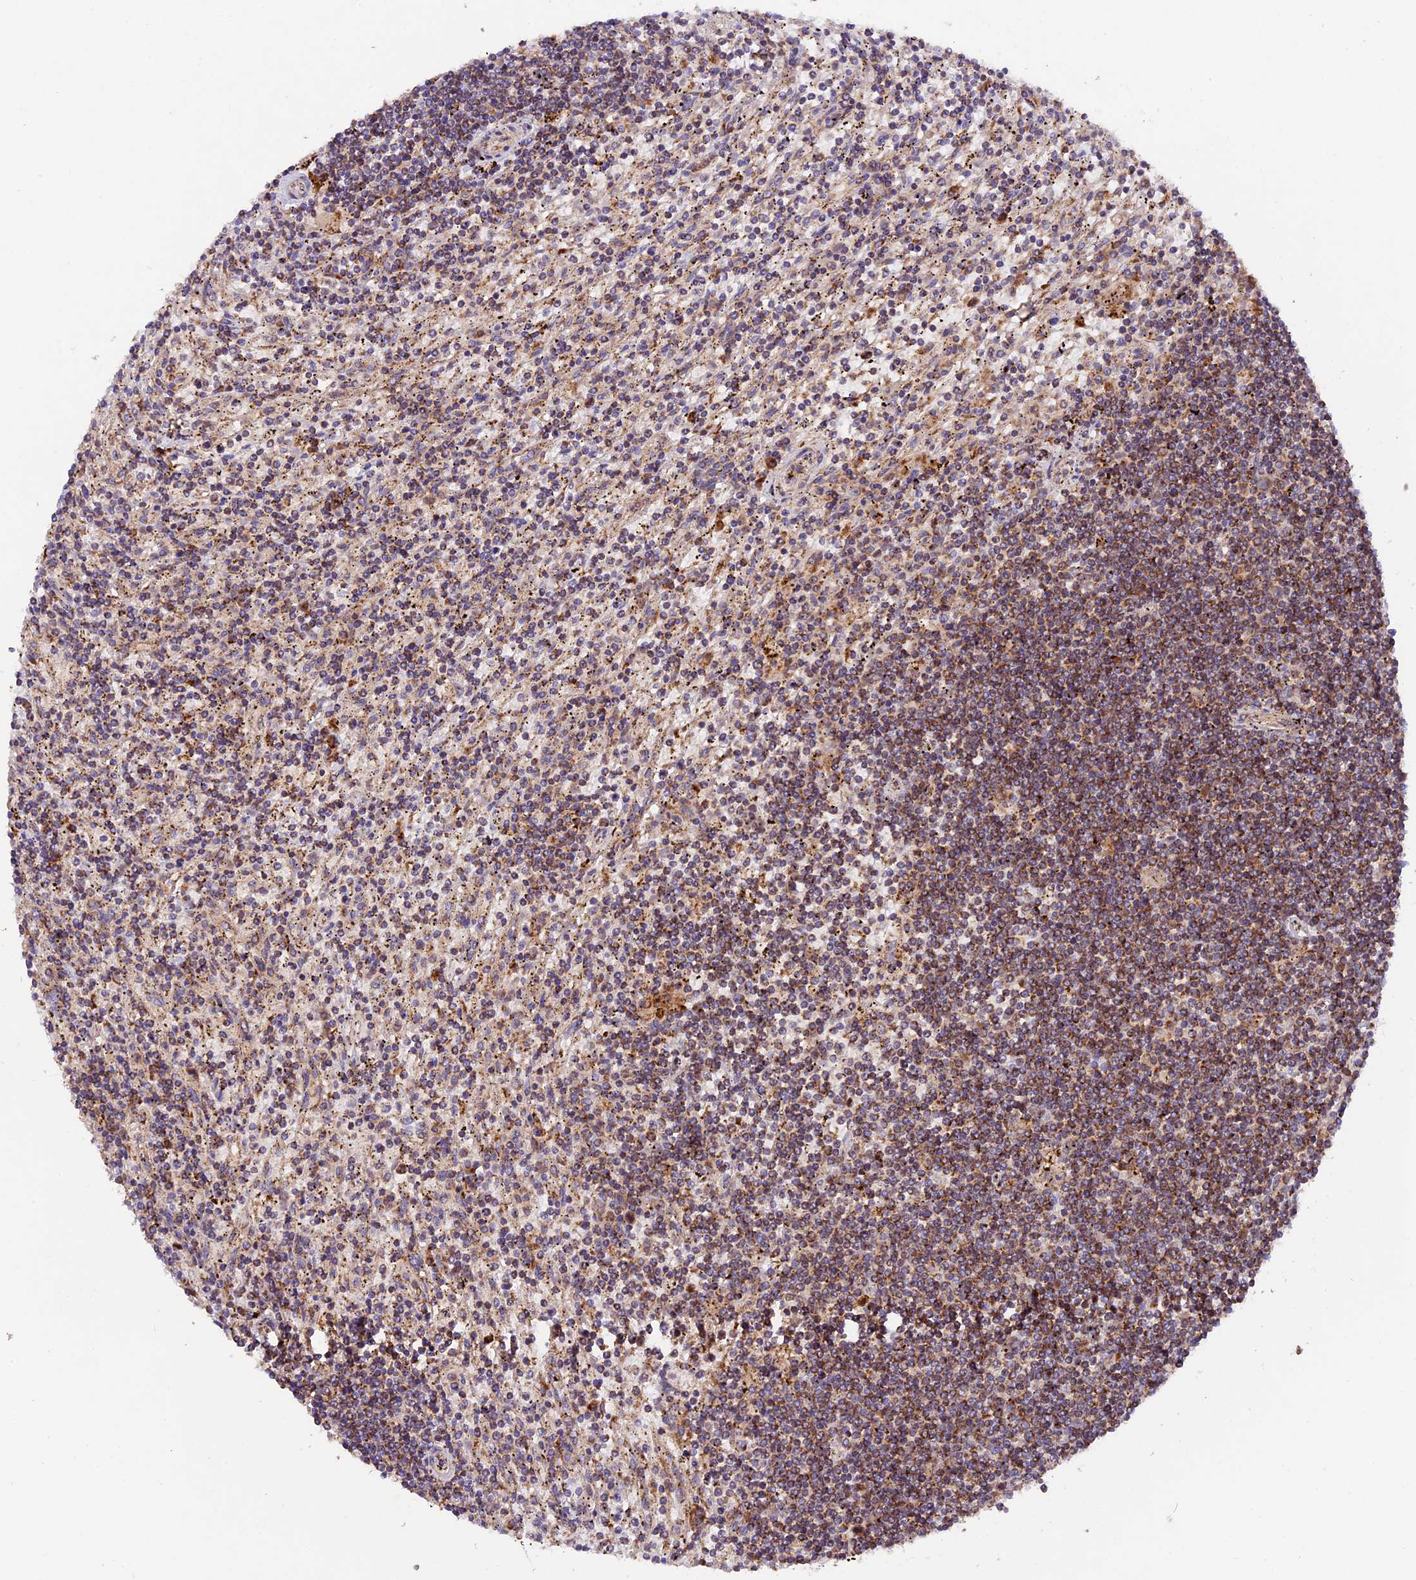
{"staining": {"intensity": "moderate", "quantity": "25%-75%", "location": "cytoplasmic/membranous"}, "tissue": "lymphoma", "cell_type": "Tumor cells", "image_type": "cancer", "snomed": [{"axis": "morphology", "description": "Malignant lymphoma, non-Hodgkin's type, Low grade"}, {"axis": "topography", "description": "Spleen"}], "caption": "Lymphoma stained with a brown dye shows moderate cytoplasmic/membranous positive expression in approximately 25%-75% of tumor cells.", "gene": "NDUFA8", "patient": {"sex": "male", "age": 76}}